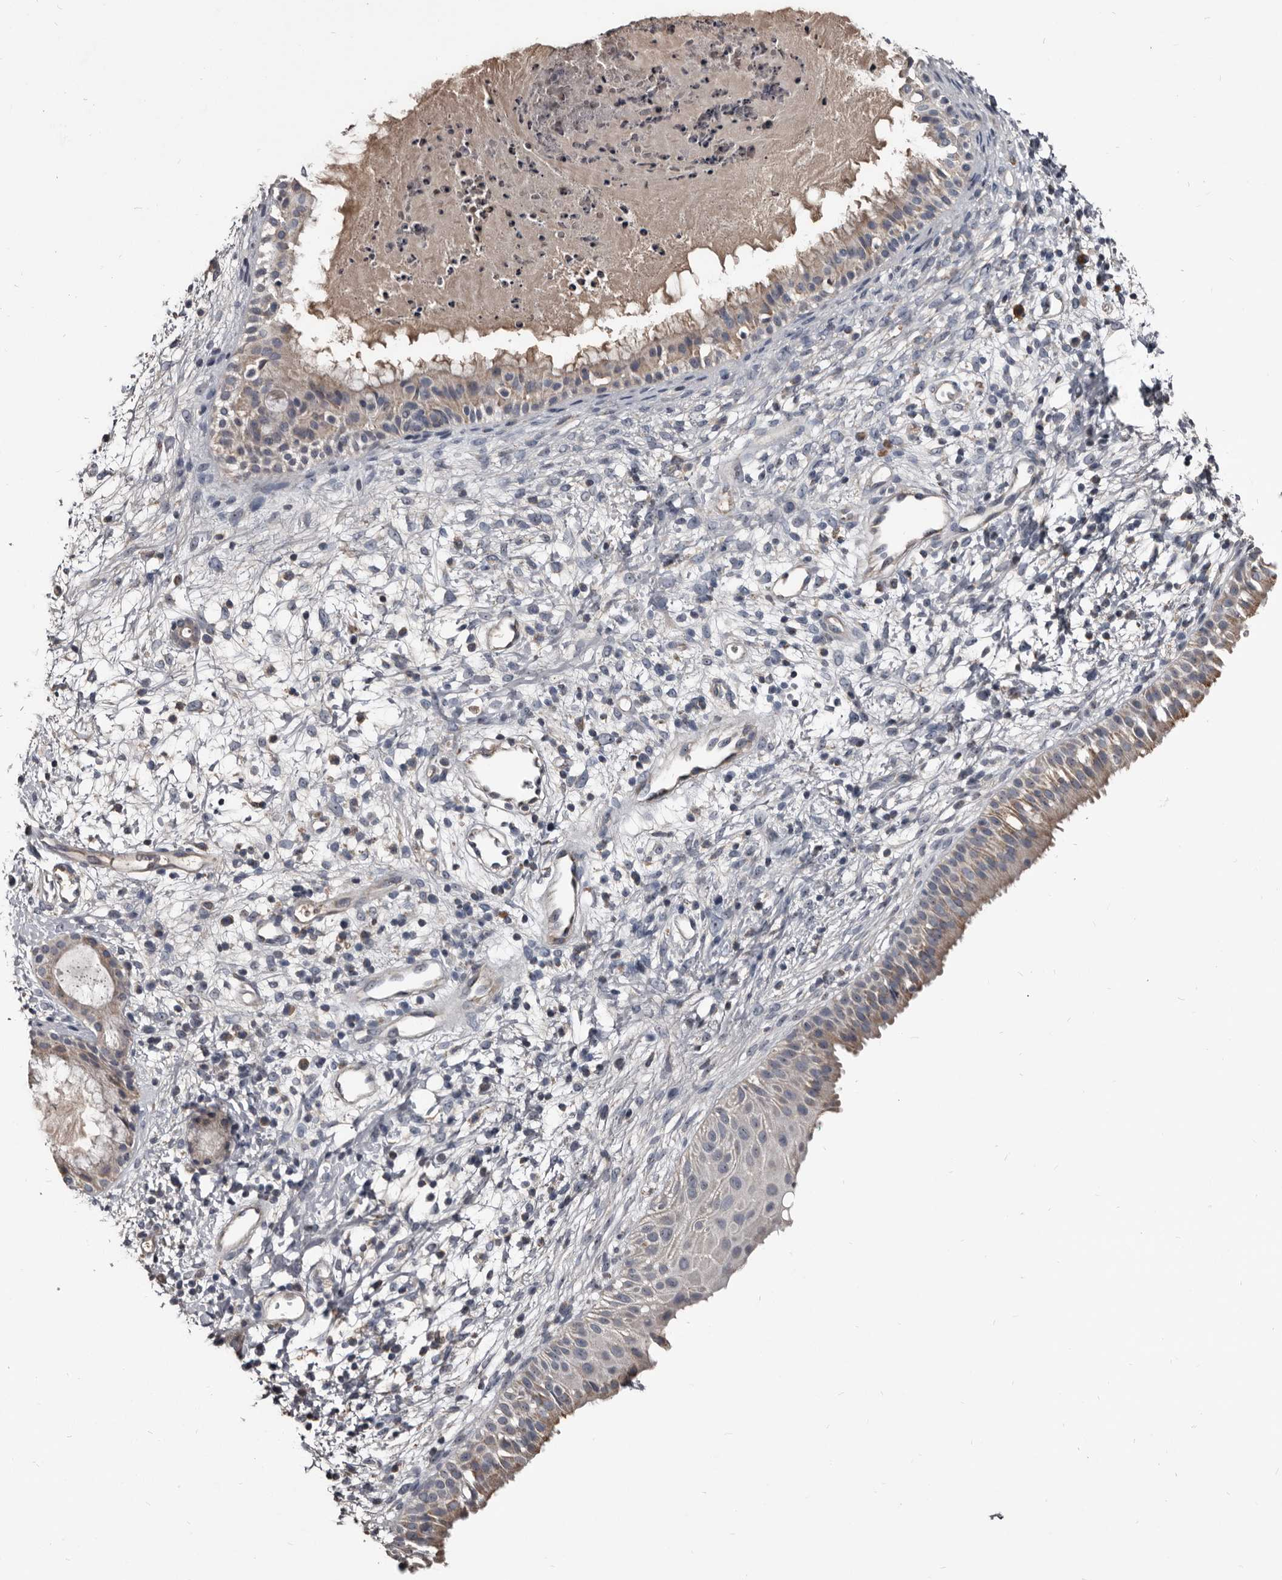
{"staining": {"intensity": "weak", "quantity": "25%-75%", "location": "cytoplasmic/membranous"}, "tissue": "nasopharynx", "cell_type": "Respiratory epithelial cells", "image_type": "normal", "snomed": [{"axis": "morphology", "description": "Normal tissue, NOS"}, {"axis": "topography", "description": "Nasopharynx"}], "caption": "Protein expression analysis of unremarkable human nasopharynx reveals weak cytoplasmic/membranous staining in about 25%-75% of respiratory epithelial cells.", "gene": "GREB1", "patient": {"sex": "male", "age": 22}}